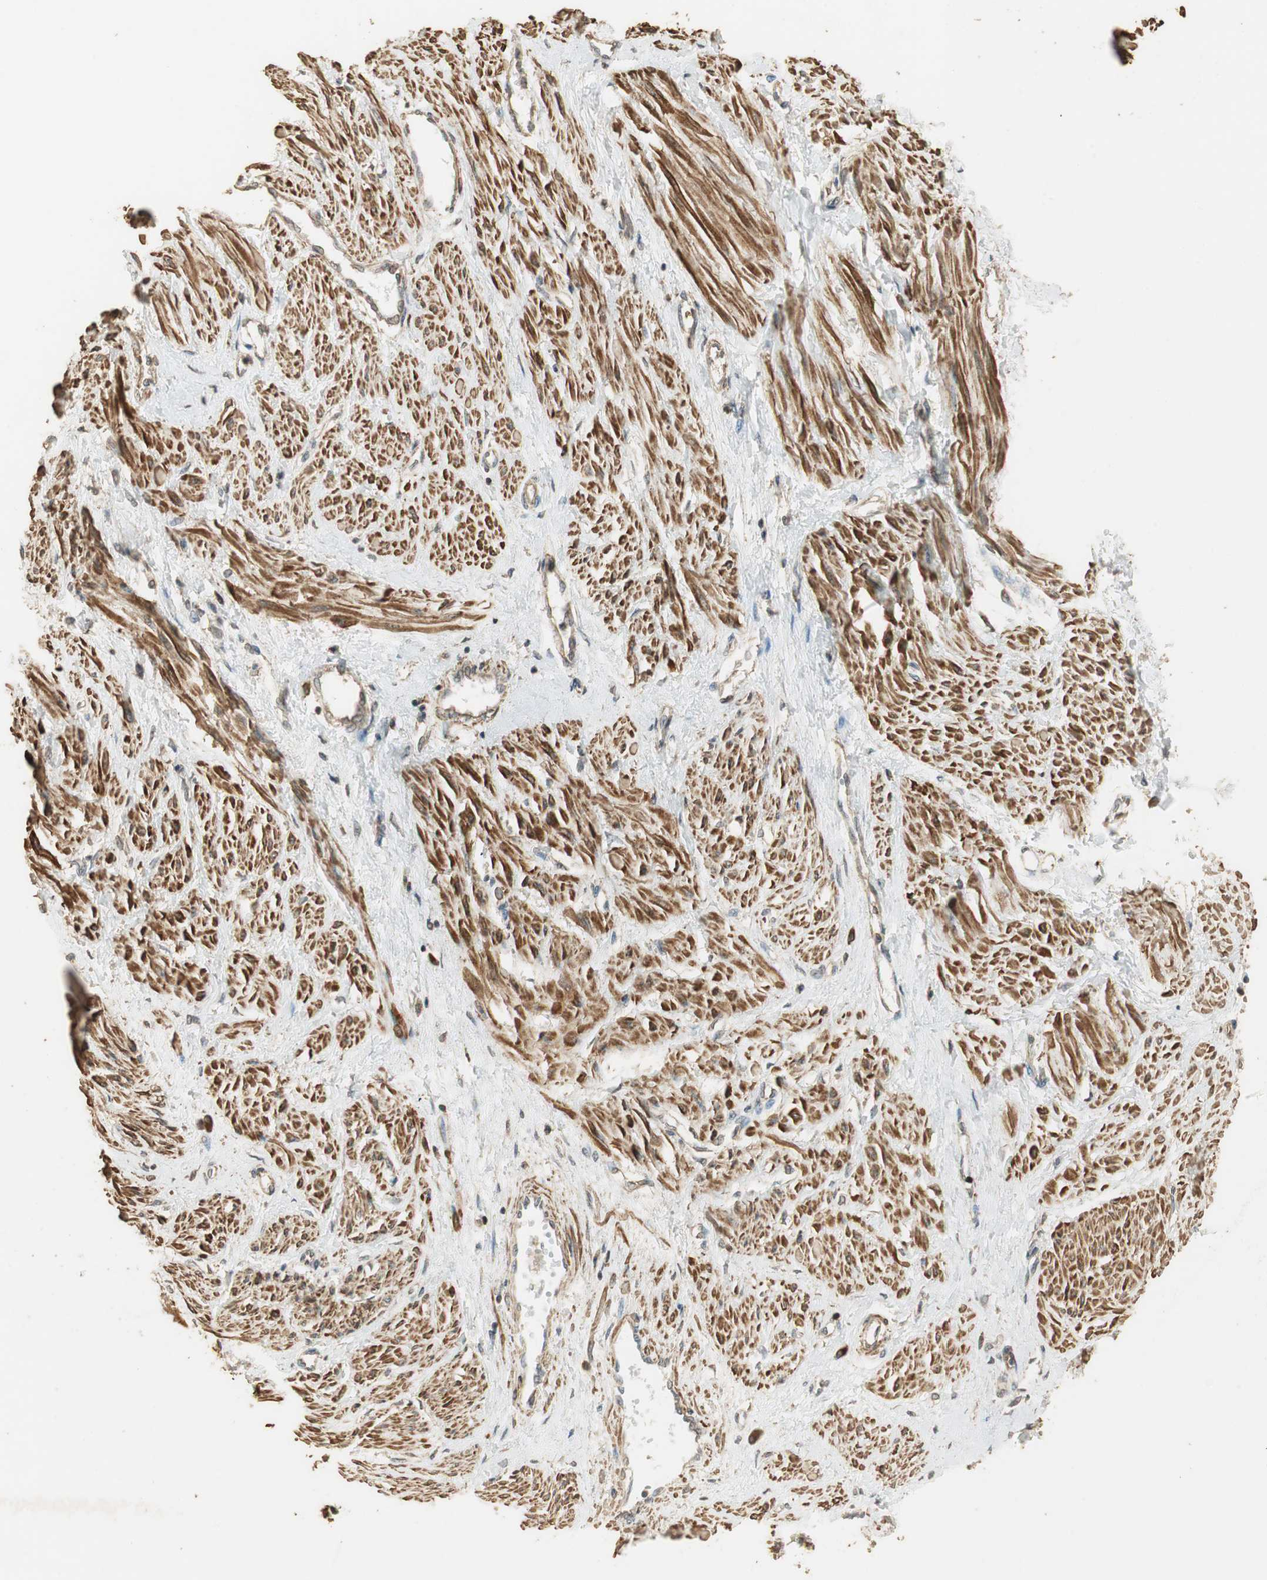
{"staining": {"intensity": "strong", "quantity": ">75%", "location": "cytoplasmic/membranous"}, "tissue": "smooth muscle", "cell_type": "Smooth muscle cells", "image_type": "normal", "snomed": [{"axis": "morphology", "description": "Normal tissue, NOS"}, {"axis": "topography", "description": "Smooth muscle"}, {"axis": "topography", "description": "Uterus"}], "caption": "Smooth muscle stained with IHC demonstrates strong cytoplasmic/membranous positivity in about >75% of smooth muscle cells. Nuclei are stained in blue.", "gene": "USP2", "patient": {"sex": "female", "age": 39}}